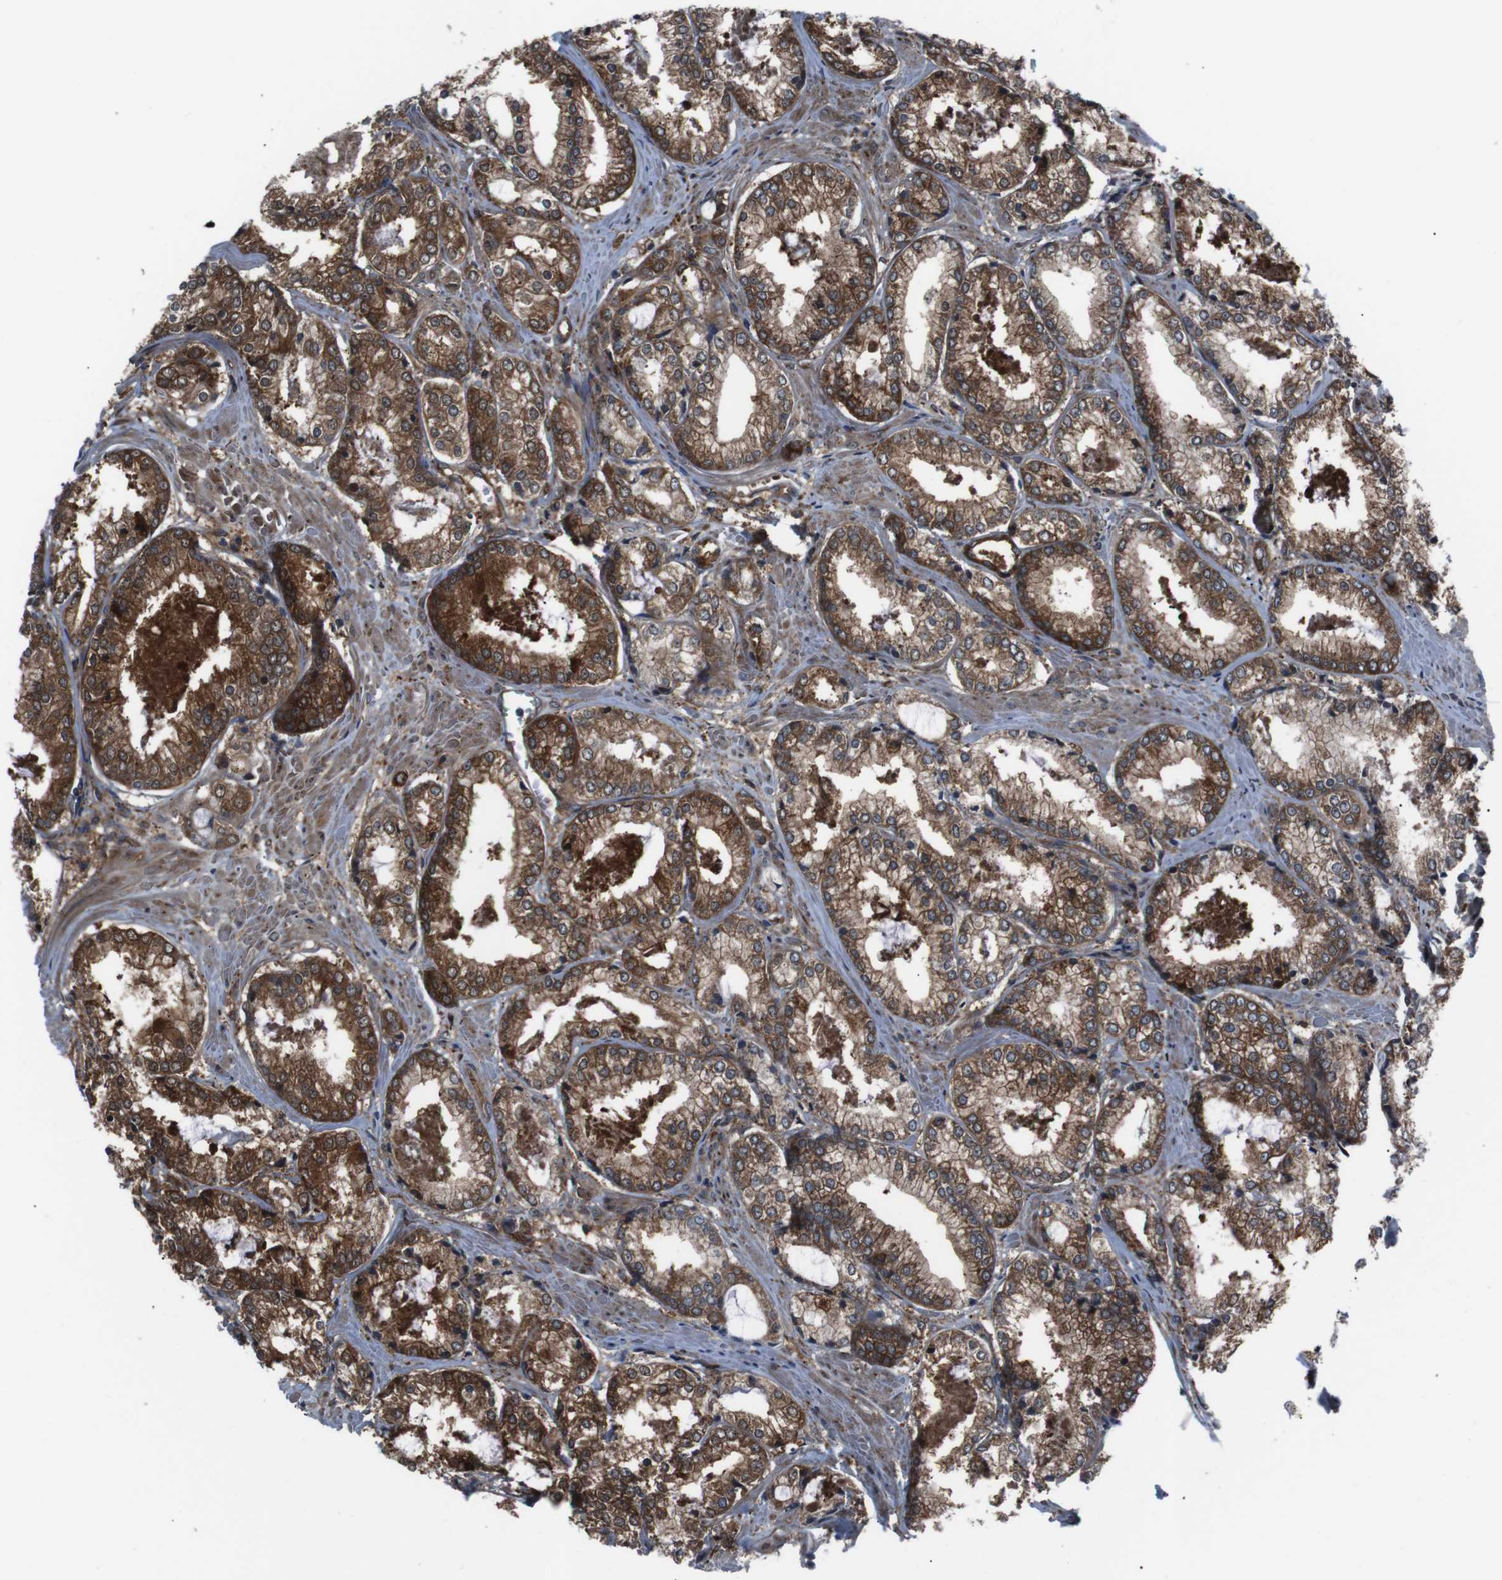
{"staining": {"intensity": "strong", "quantity": ">75%", "location": "cytoplasmic/membranous"}, "tissue": "prostate cancer", "cell_type": "Tumor cells", "image_type": "cancer", "snomed": [{"axis": "morphology", "description": "Adenocarcinoma, Low grade"}, {"axis": "topography", "description": "Prostate"}], "caption": "Prostate cancer (adenocarcinoma (low-grade)) stained with IHC reveals strong cytoplasmic/membranous positivity in approximately >75% of tumor cells. Nuclei are stained in blue.", "gene": "EIF4A2", "patient": {"sex": "male", "age": 64}}